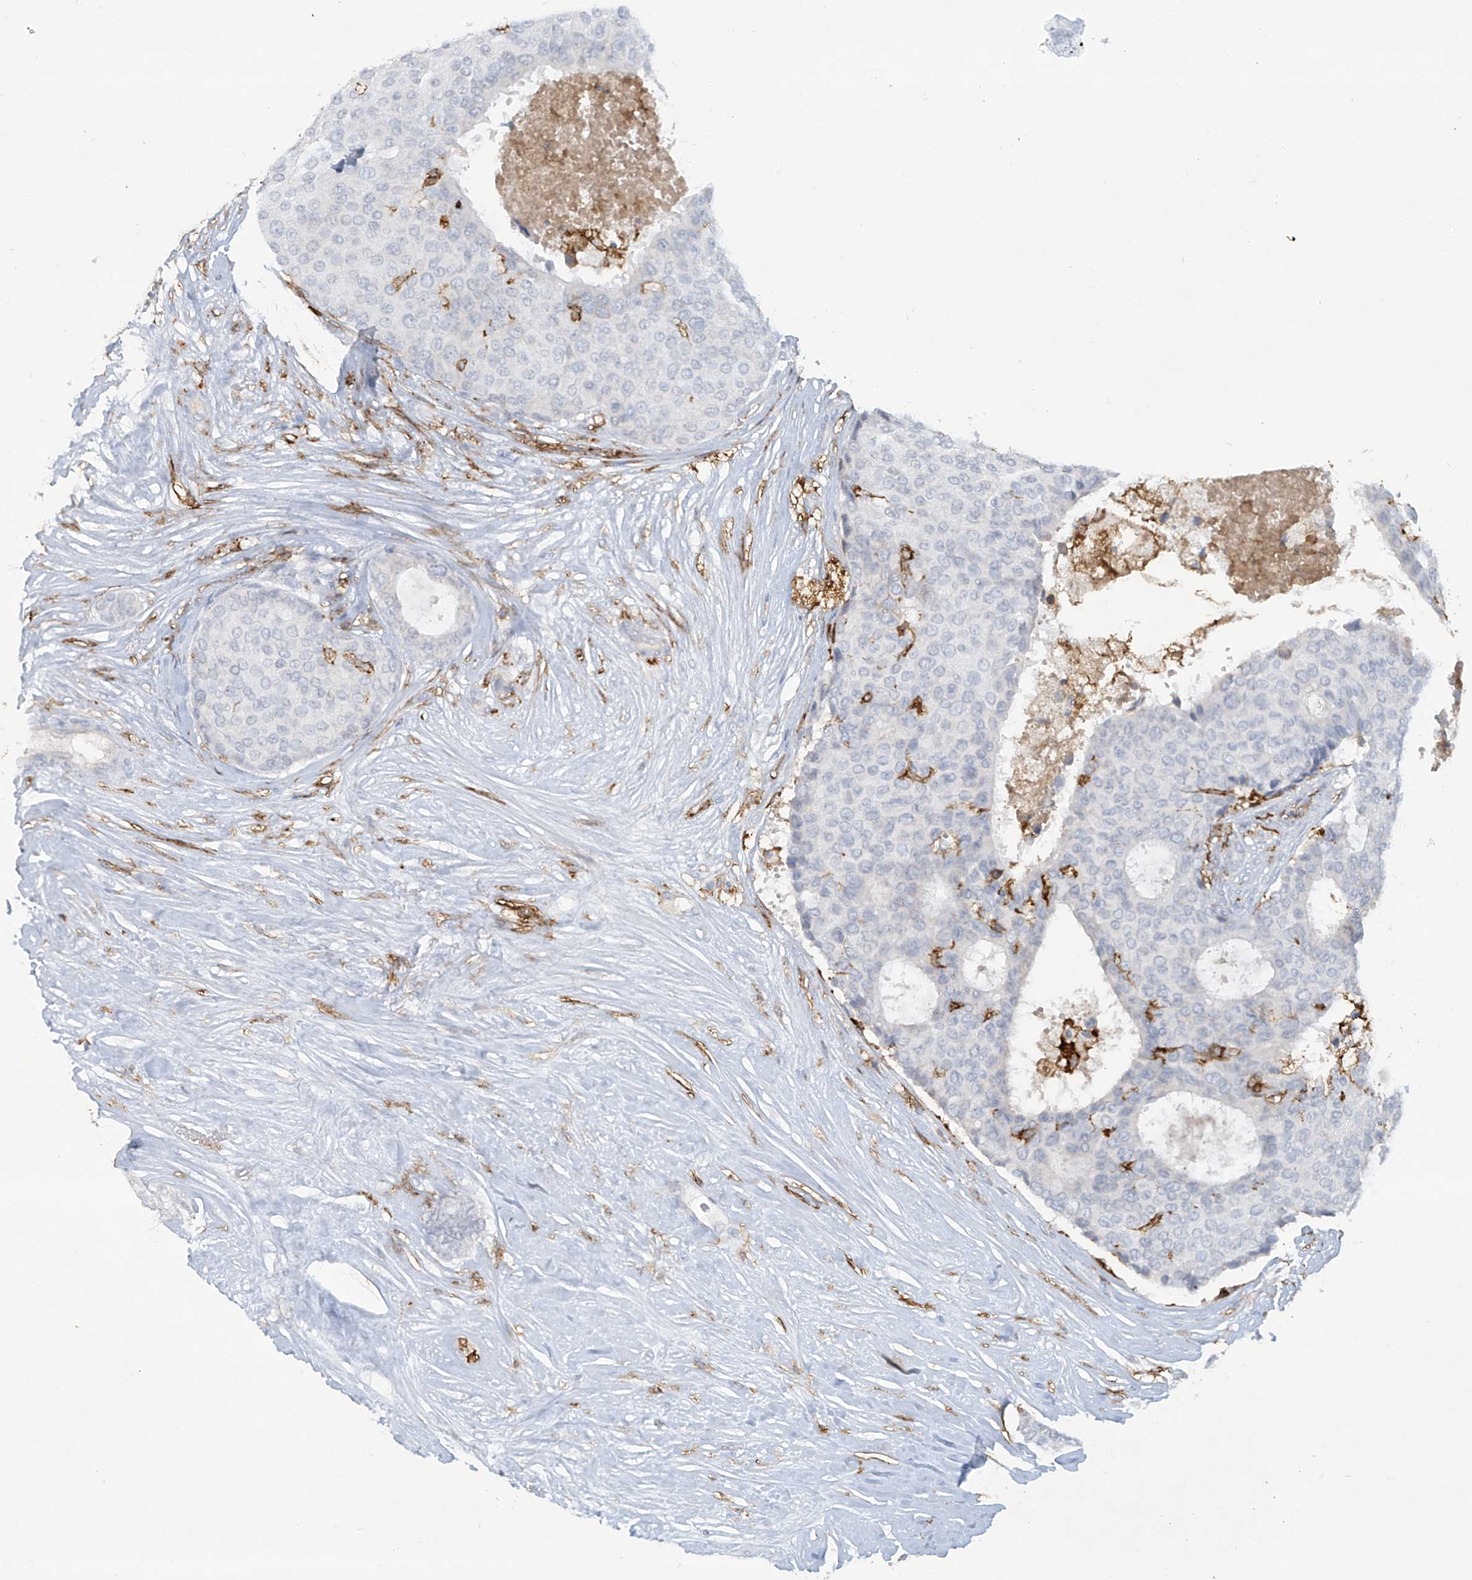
{"staining": {"intensity": "negative", "quantity": "none", "location": "none"}, "tissue": "breast cancer", "cell_type": "Tumor cells", "image_type": "cancer", "snomed": [{"axis": "morphology", "description": "Duct carcinoma"}, {"axis": "topography", "description": "Breast"}], "caption": "Immunohistochemistry (IHC) micrograph of neoplastic tissue: human breast intraductal carcinoma stained with DAB displays no significant protein expression in tumor cells.", "gene": "FCGR3A", "patient": {"sex": "female", "age": 75}}